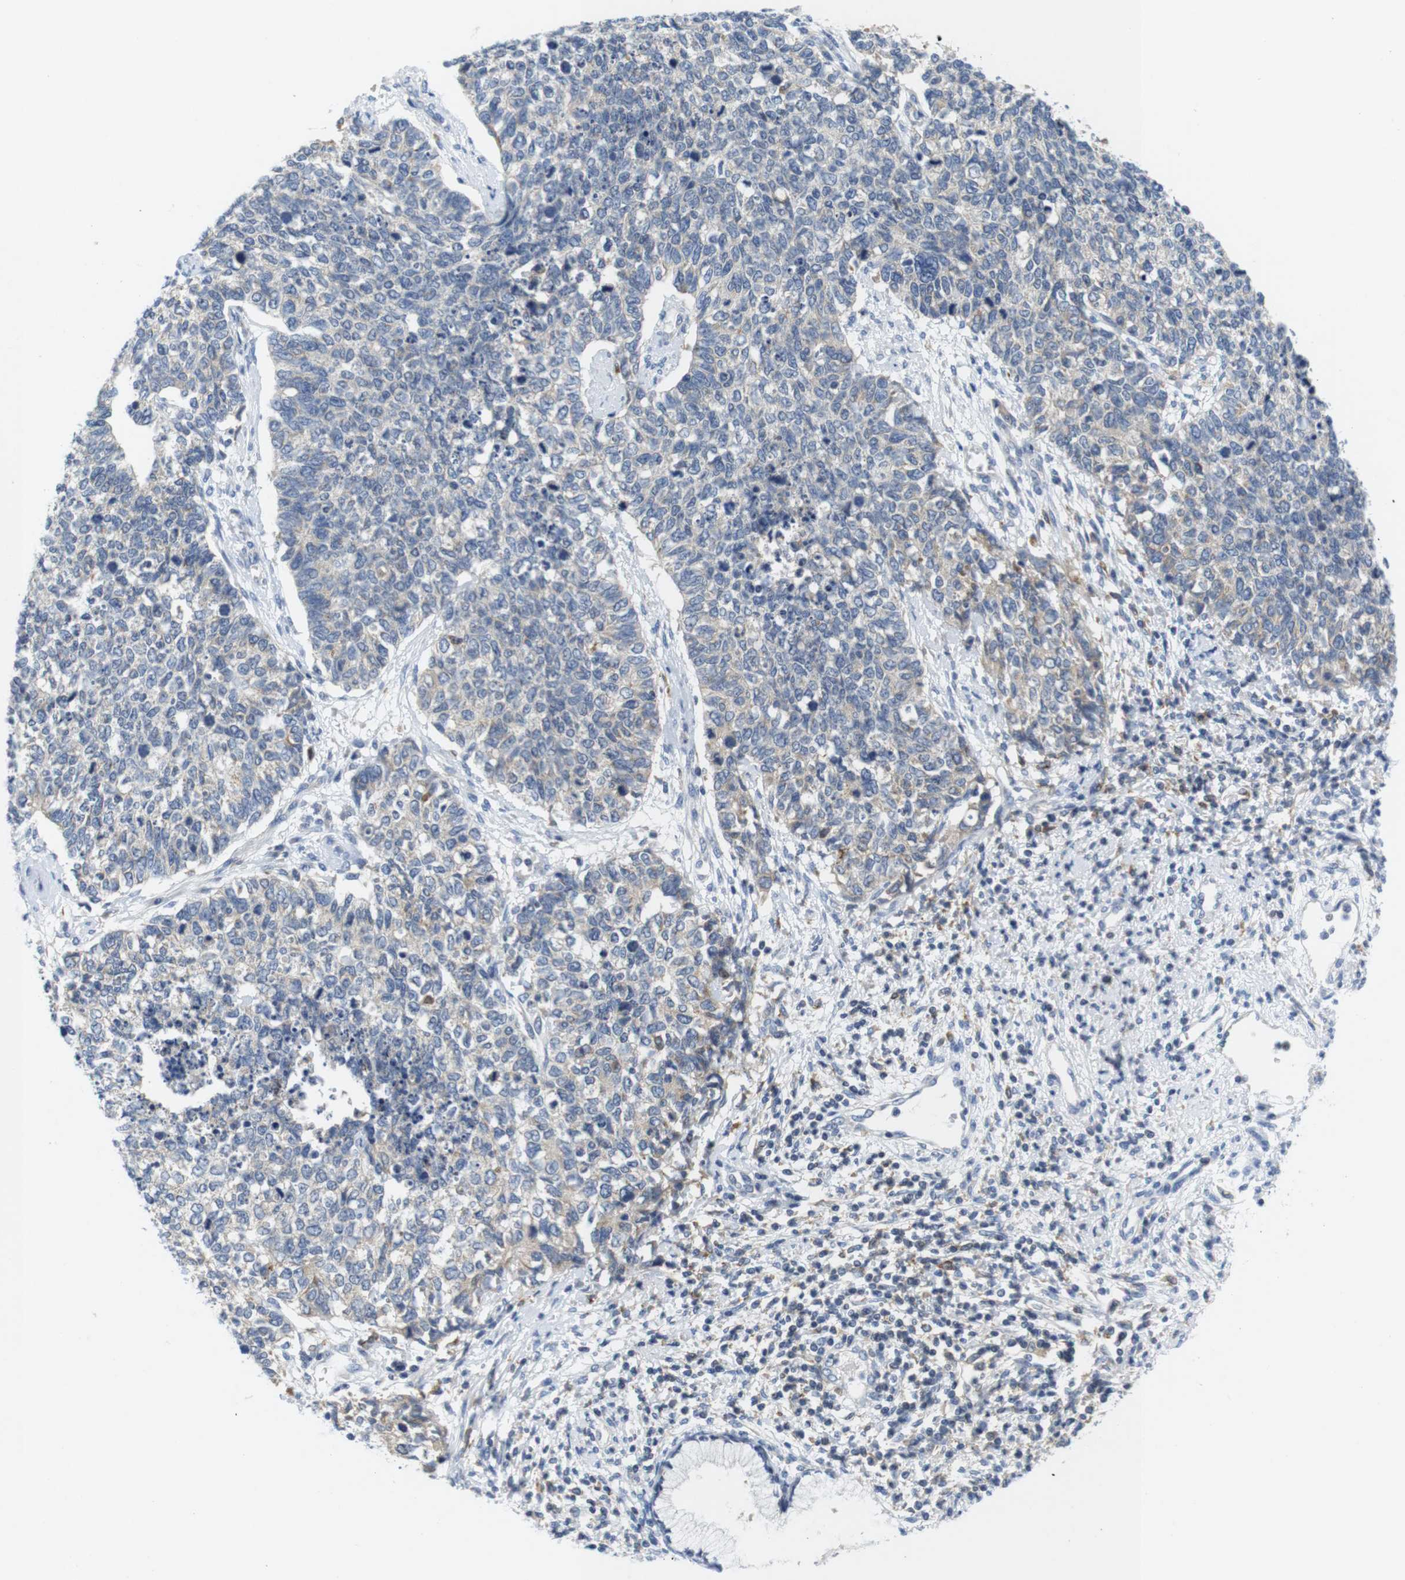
{"staining": {"intensity": "weak", "quantity": "<25%", "location": "cytoplasmic/membranous"}, "tissue": "cervical cancer", "cell_type": "Tumor cells", "image_type": "cancer", "snomed": [{"axis": "morphology", "description": "Squamous cell carcinoma, NOS"}, {"axis": "topography", "description": "Cervix"}], "caption": "A micrograph of human cervical squamous cell carcinoma is negative for staining in tumor cells. (Stains: DAB (3,3'-diaminobenzidine) IHC with hematoxylin counter stain, Microscopy: brightfield microscopy at high magnification).", "gene": "CNGA2", "patient": {"sex": "female", "age": 63}}